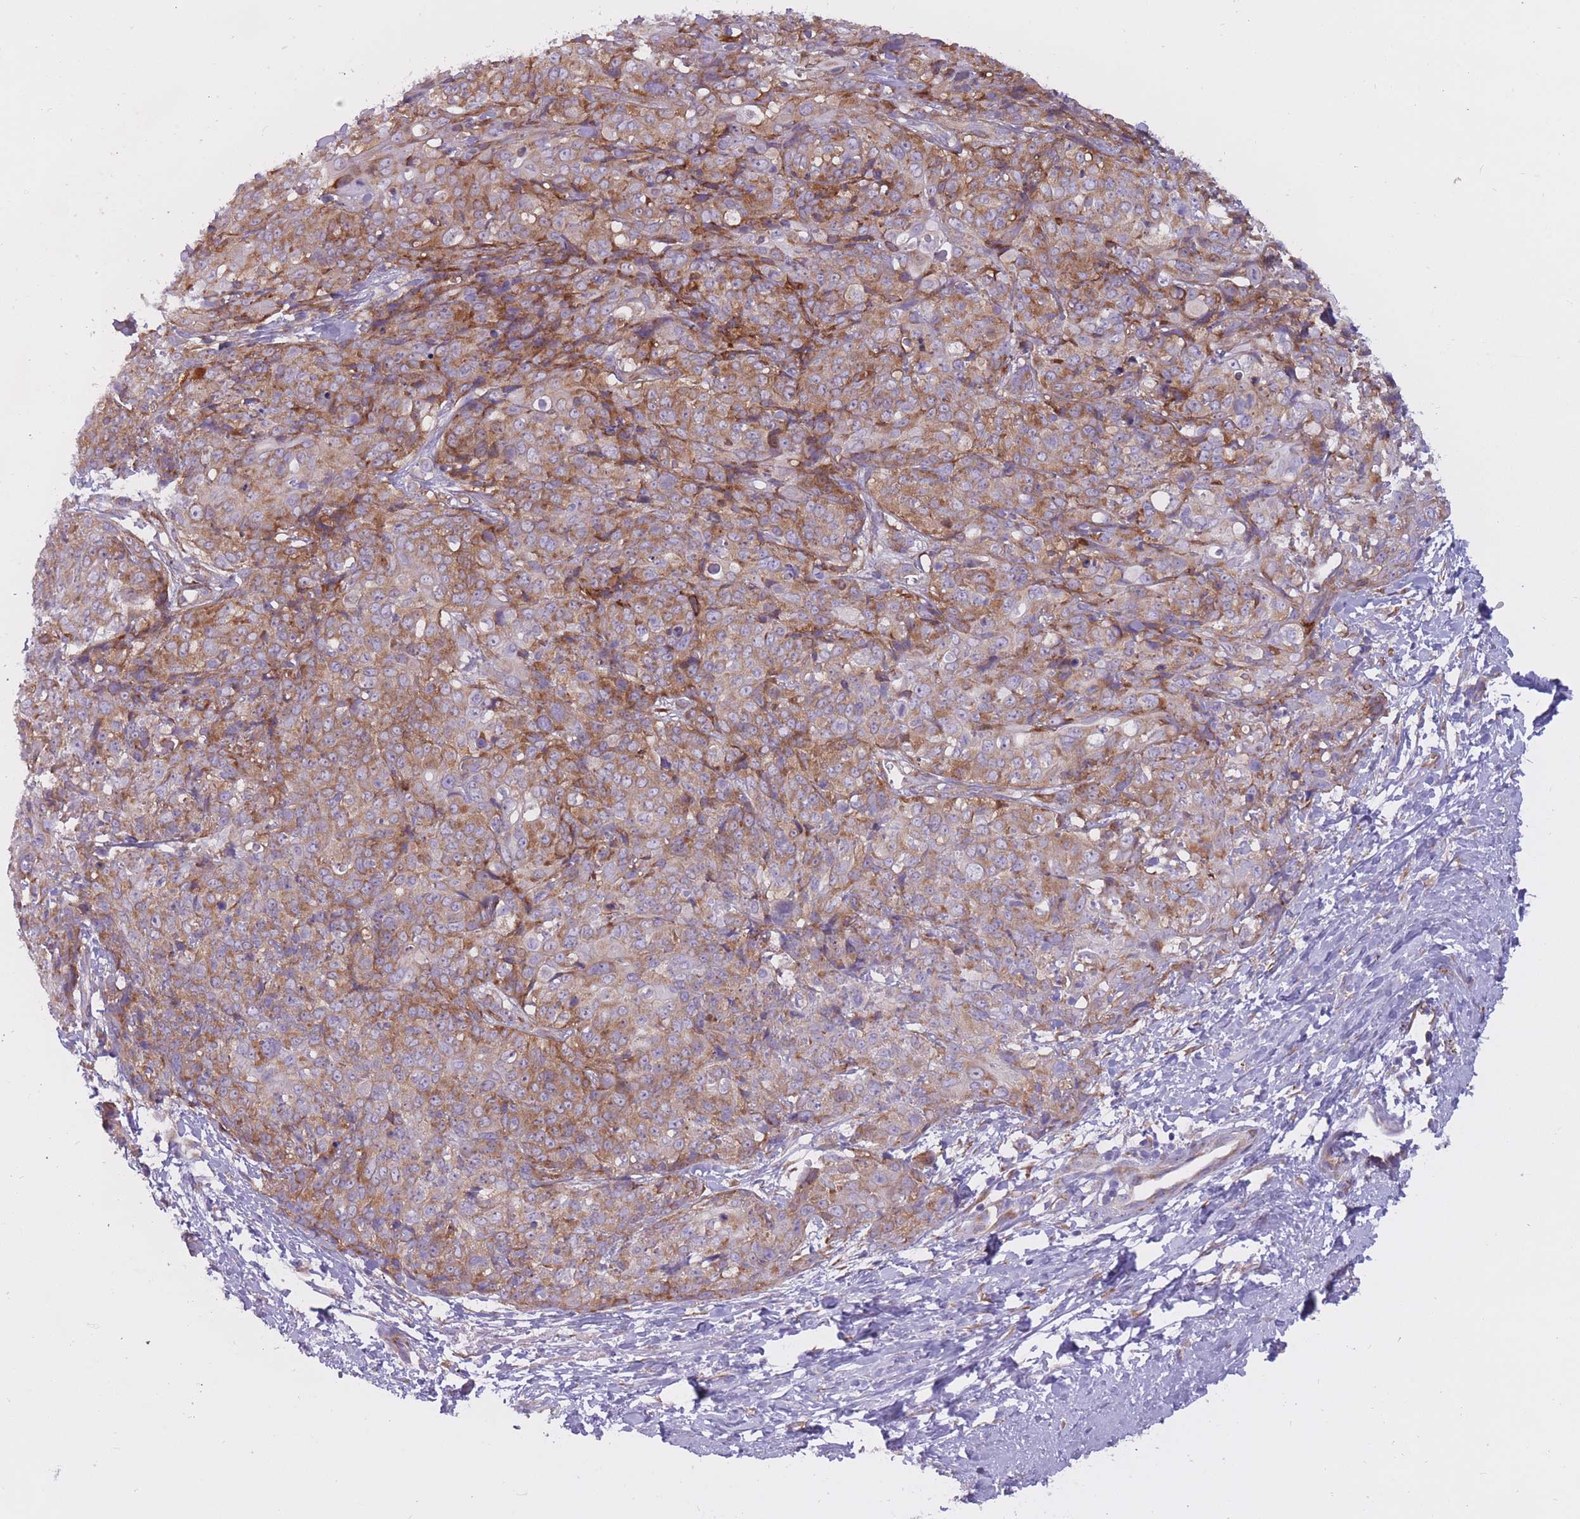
{"staining": {"intensity": "moderate", "quantity": ">75%", "location": "cytoplasmic/membranous"}, "tissue": "skin cancer", "cell_type": "Tumor cells", "image_type": "cancer", "snomed": [{"axis": "morphology", "description": "Squamous cell carcinoma, NOS"}, {"axis": "topography", "description": "Skin"}, {"axis": "topography", "description": "Vulva"}], "caption": "A photomicrograph showing moderate cytoplasmic/membranous positivity in approximately >75% of tumor cells in squamous cell carcinoma (skin), as visualized by brown immunohistochemical staining.", "gene": "RPL18", "patient": {"sex": "female", "age": 85}}